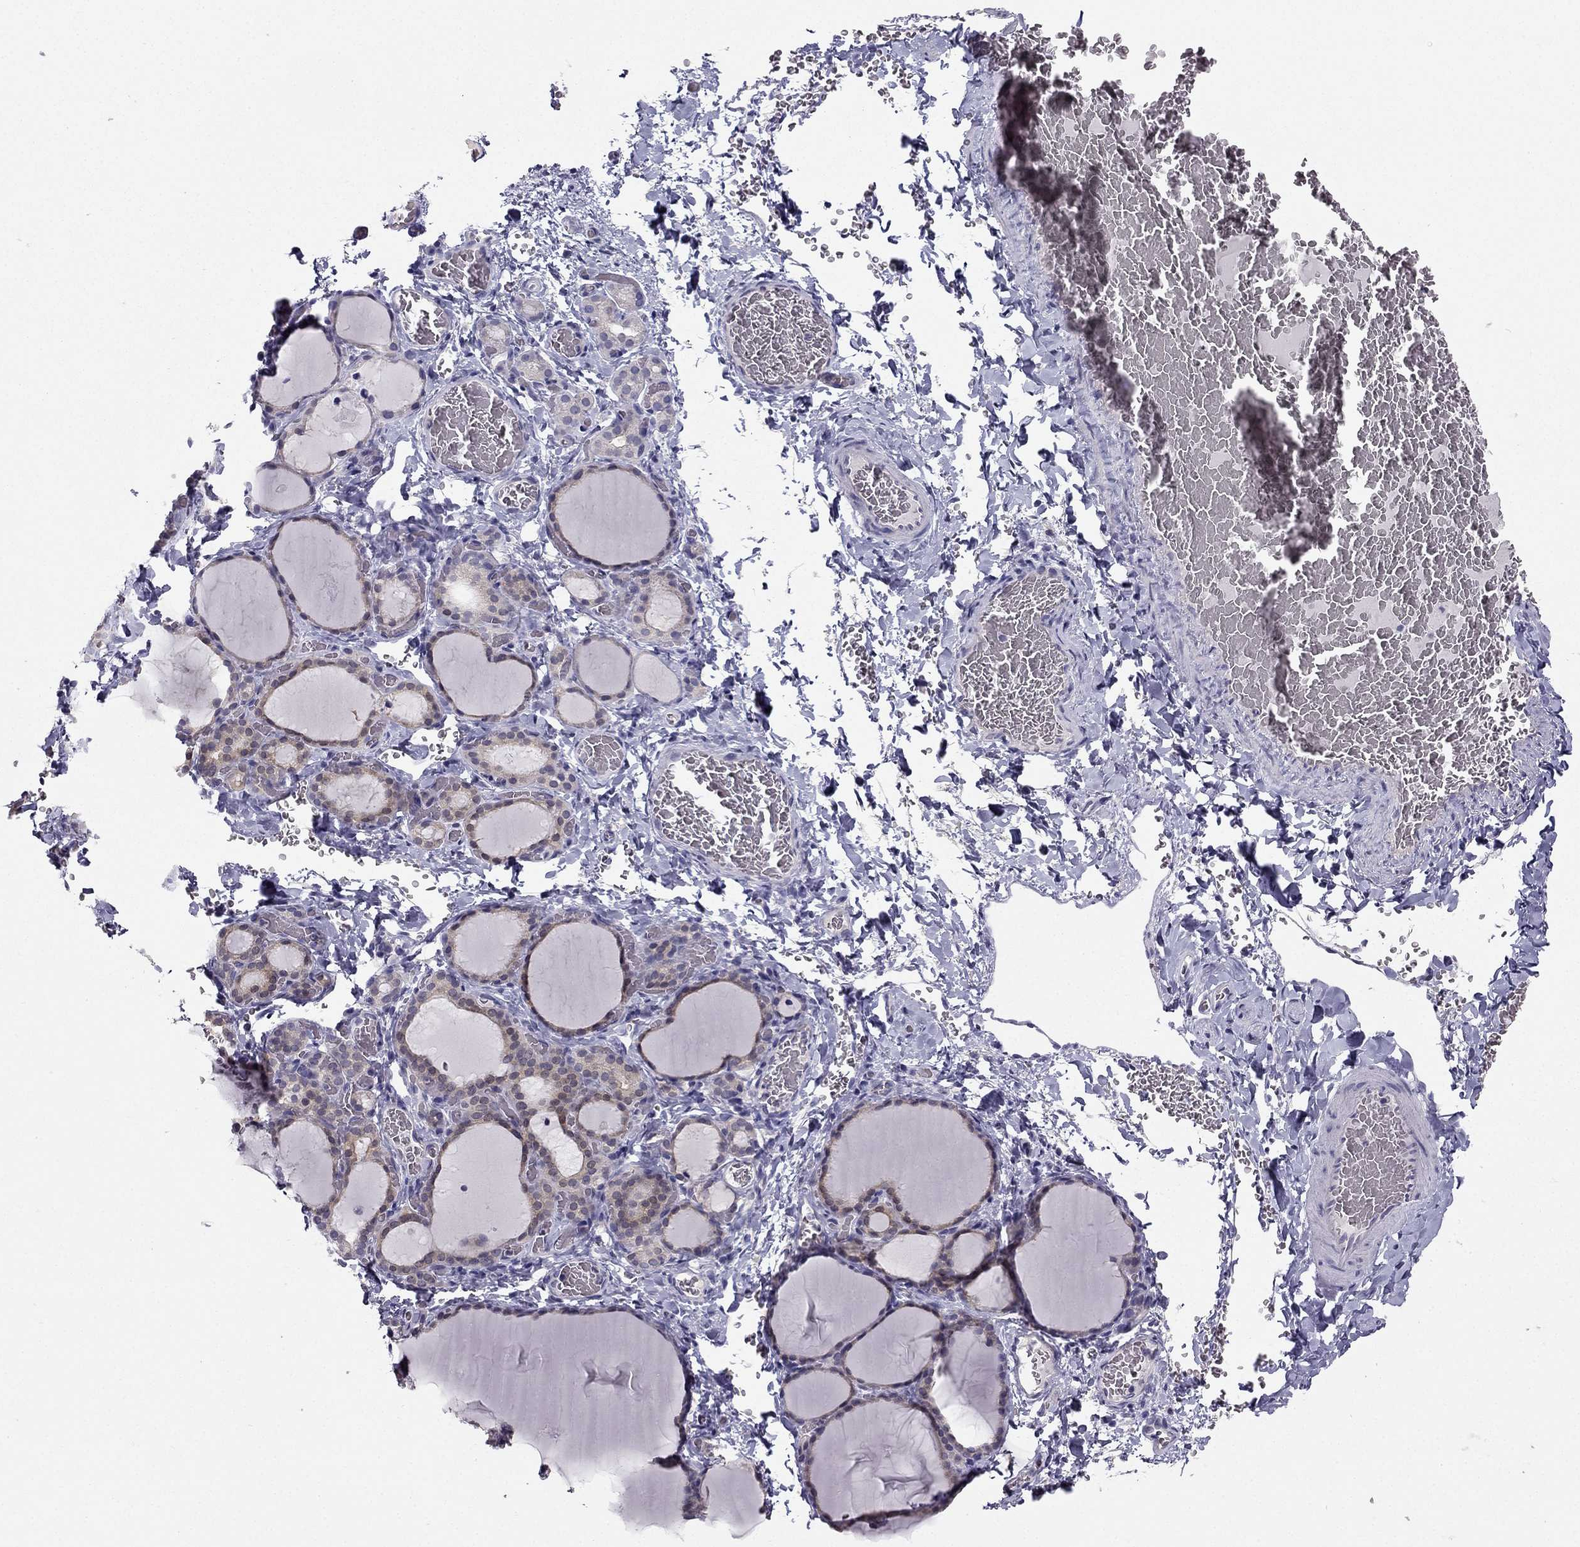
{"staining": {"intensity": "negative", "quantity": "none", "location": "none"}, "tissue": "thyroid gland", "cell_type": "Glandular cells", "image_type": "normal", "snomed": [{"axis": "morphology", "description": "Normal tissue, NOS"}, {"axis": "morphology", "description": "Hyperplasia, NOS"}, {"axis": "topography", "description": "Thyroid gland"}], "caption": "Protein analysis of normal thyroid gland shows no significant positivity in glandular cells. (IHC, brightfield microscopy, high magnification).", "gene": "RSPH14", "patient": {"sex": "female", "age": 27}}